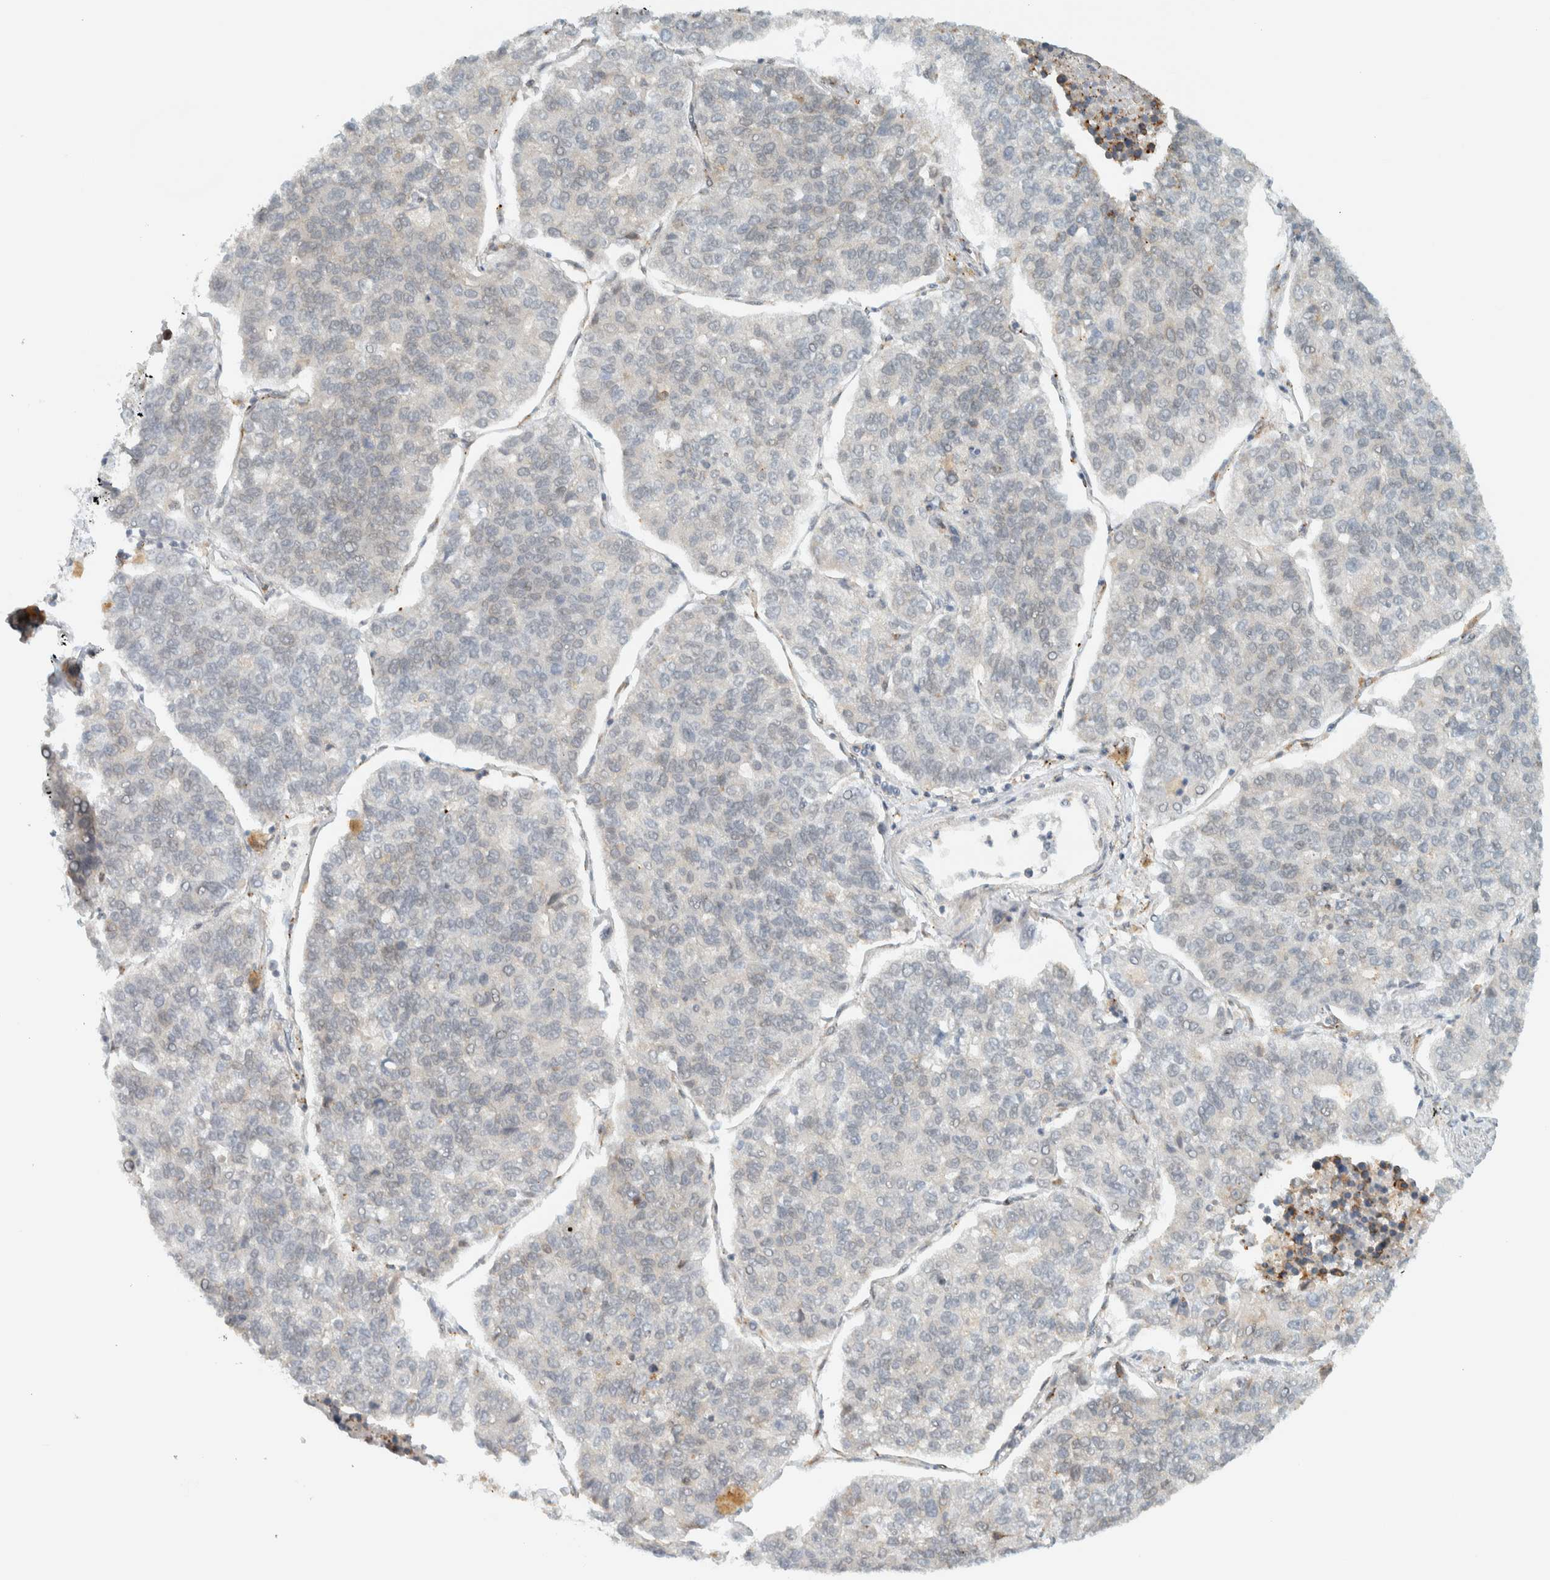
{"staining": {"intensity": "weak", "quantity": "<25%", "location": "nuclear"}, "tissue": "lung cancer", "cell_type": "Tumor cells", "image_type": "cancer", "snomed": [{"axis": "morphology", "description": "Adenocarcinoma, NOS"}, {"axis": "topography", "description": "Lung"}], "caption": "DAB immunohistochemical staining of human lung cancer displays no significant expression in tumor cells.", "gene": "ITPRID1", "patient": {"sex": "male", "age": 49}}